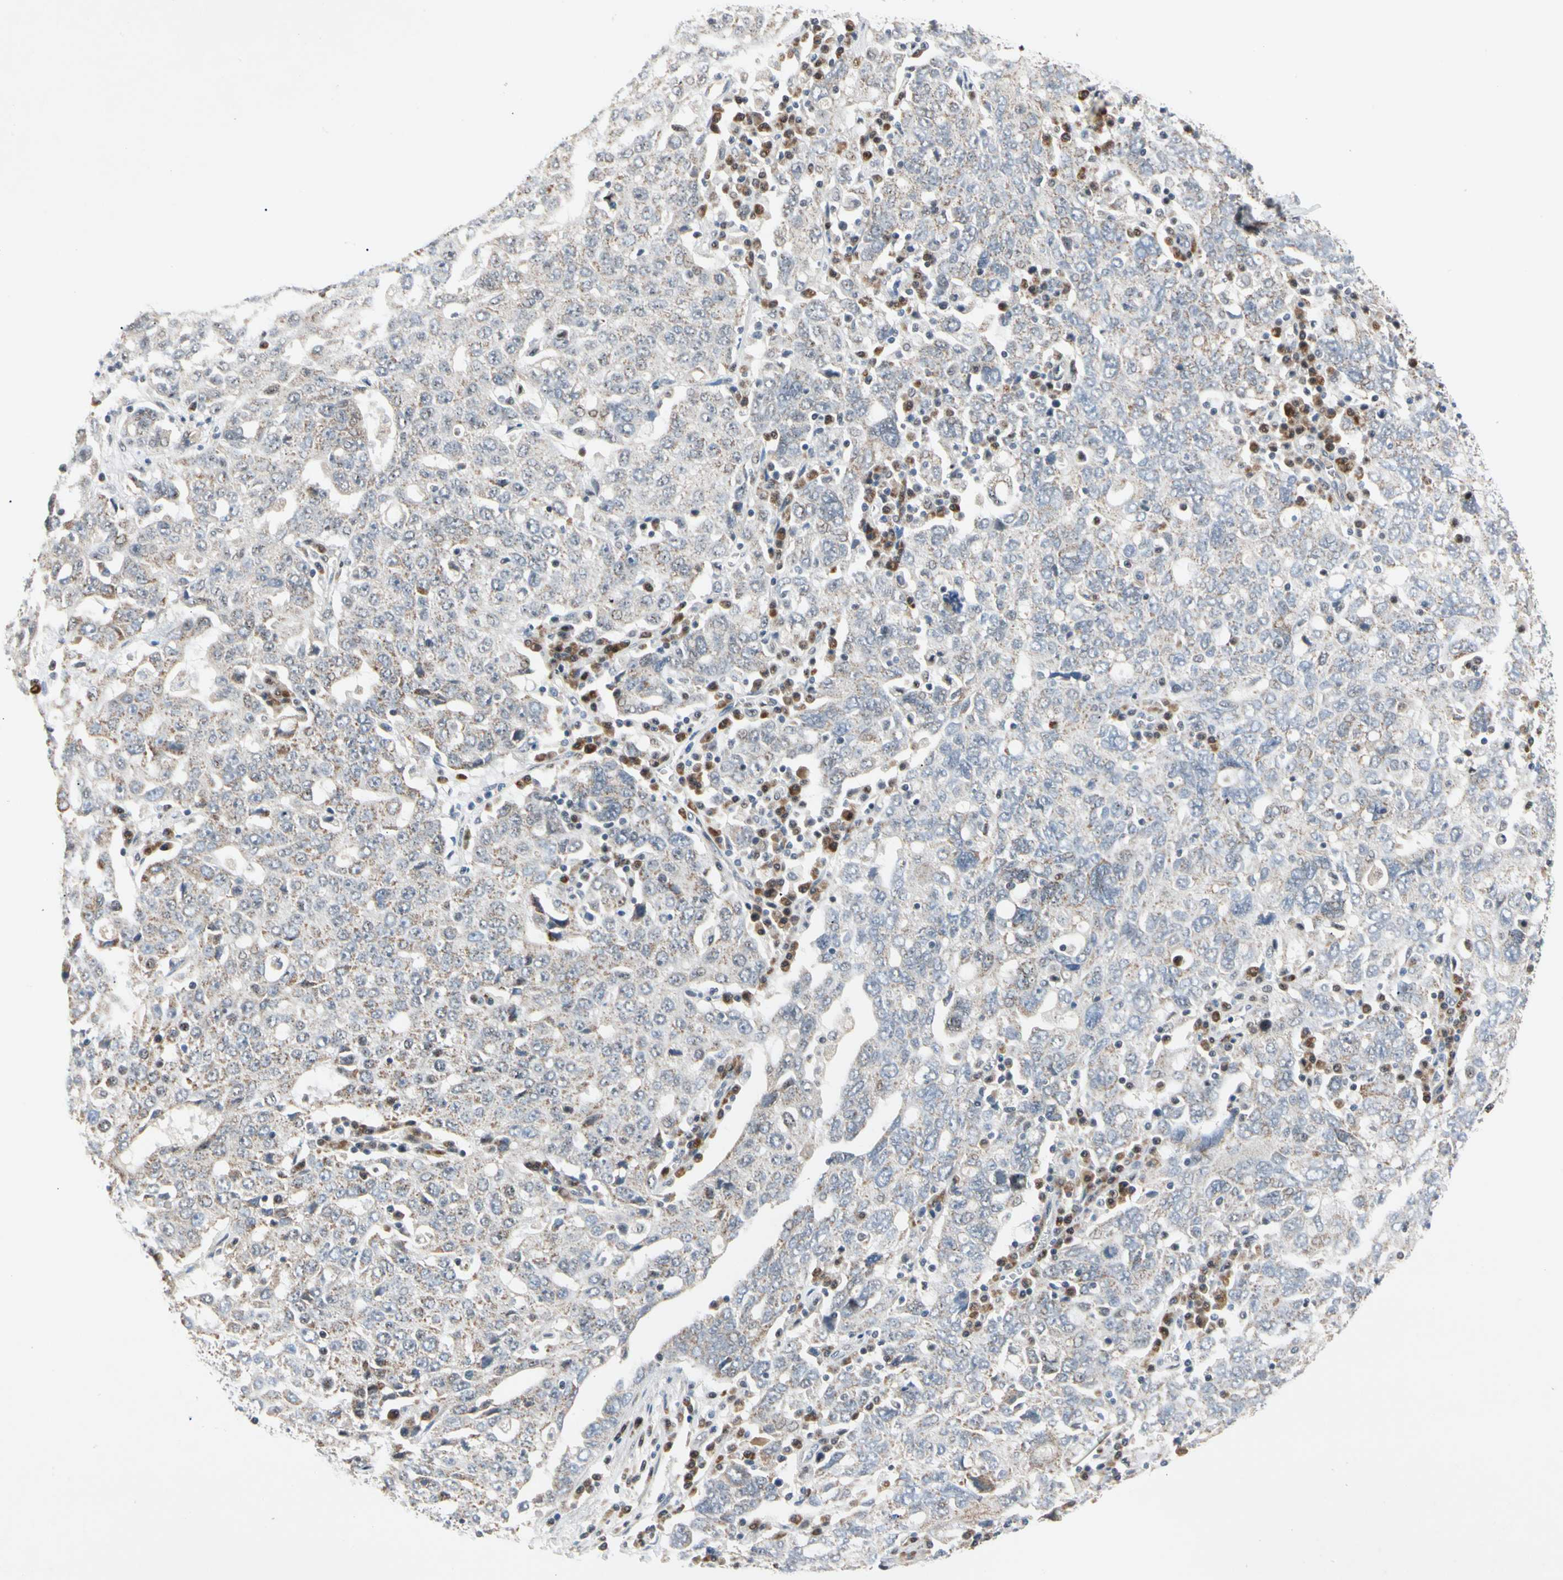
{"staining": {"intensity": "weak", "quantity": "25%-75%", "location": "cytoplasmic/membranous"}, "tissue": "ovarian cancer", "cell_type": "Tumor cells", "image_type": "cancer", "snomed": [{"axis": "morphology", "description": "Carcinoma, endometroid"}, {"axis": "topography", "description": "Ovary"}], "caption": "Immunohistochemistry (IHC) histopathology image of neoplastic tissue: human ovarian endometroid carcinoma stained using IHC demonstrates low levels of weak protein expression localized specifically in the cytoplasmic/membranous of tumor cells, appearing as a cytoplasmic/membranous brown color.", "gene": "MARK1", "patient": {"sex": "female", "age": 62}}